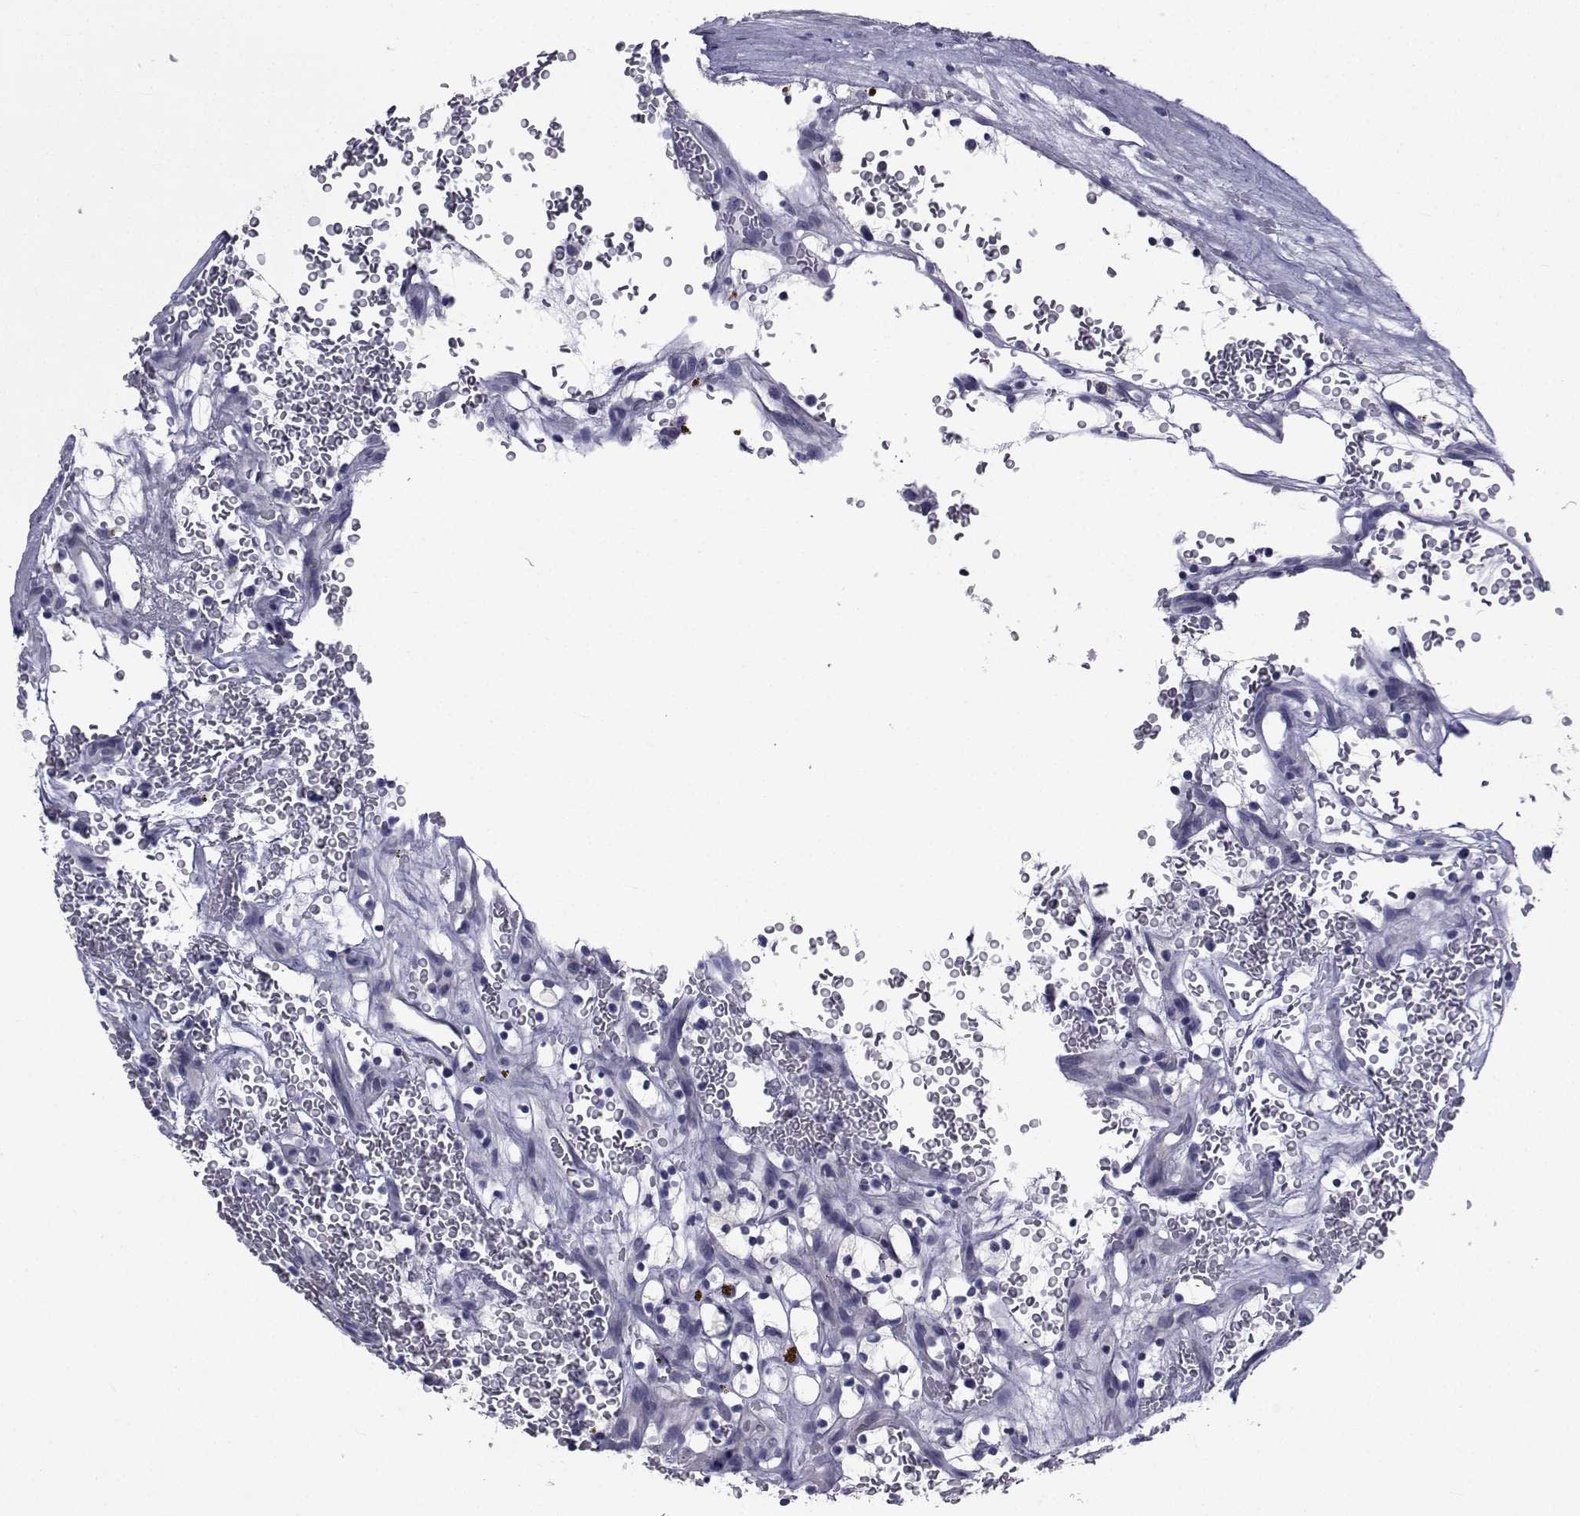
{"staining": {"intensity": "negative", "quantity": "none", "location": "none"}, "tissue": "renal cancer", "cell_type": "Tumor cells", "image_type": "cancer", "snomed": [{"axis": "morphology", "description": "Adenocarcinoma, NOS"}, {"axis": "topography", "description": "Kidney"}], "caption": "This image is of renal cancer (adenocarcinoma) stained with immunohistochemistry (IHC) to label a protein in brown with the nuclei are counter-stained blue. There is no positivity in tumor cells.", "gene": "CHRNA1", "patient": {"sex": "female", "age": 64}}